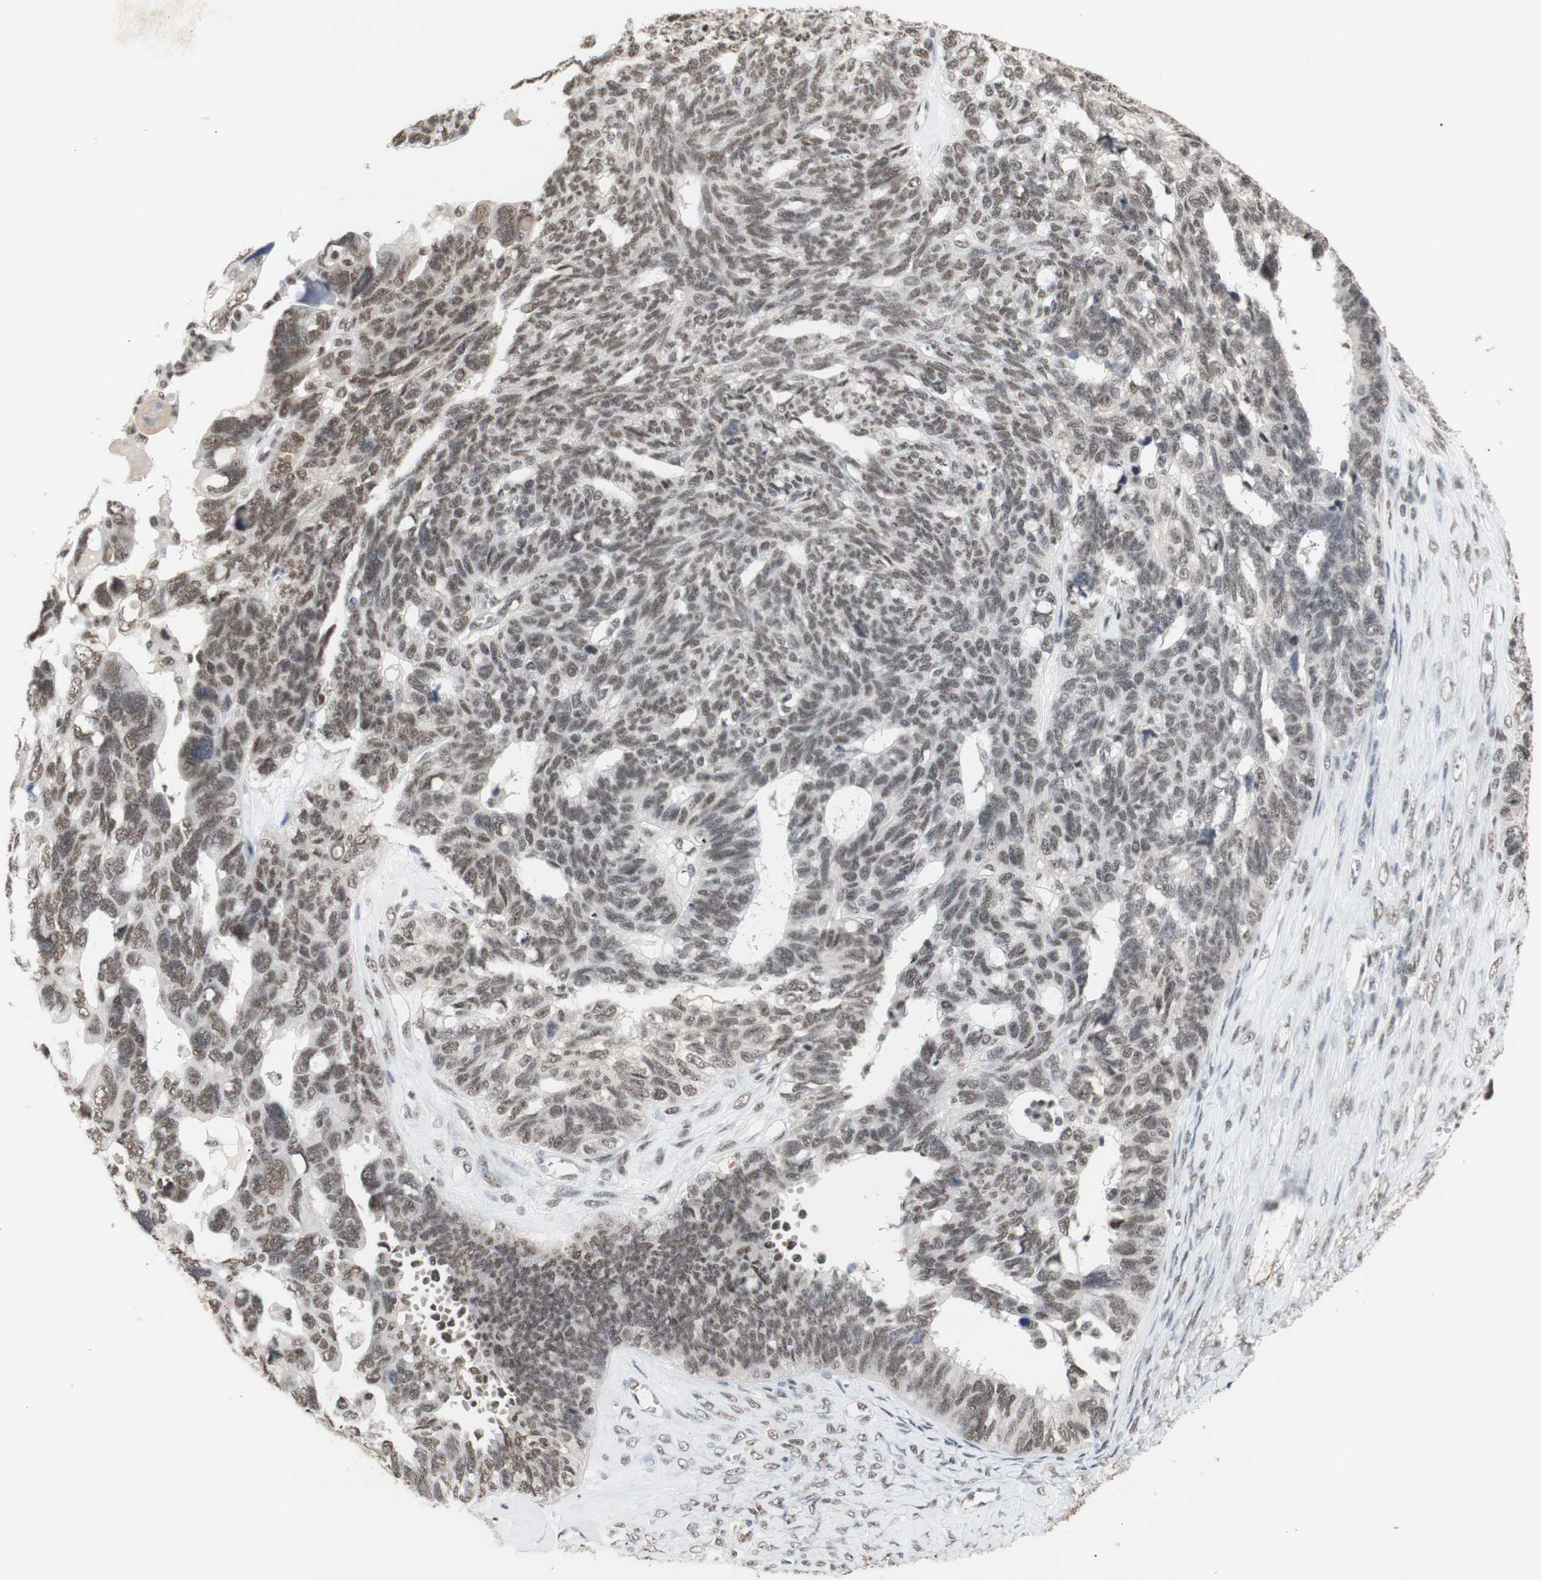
{"staining": {"intensity": "weak", "quantity": ">75%", "location": "nuclear"}, "tissue": "ovarian cancer", "cell_type": "Tumor cells", "image_type": "cancer", "snomed": [{"axis": "morphology", "description": "Cystadenocarcinoma, serous, NOS"}, {"axis": "topography", "description": "Ovary"}], "caption": "Ovarian cancer stained with DAB (3,3'-diaminobenzidine) immunohistochemistry (IHC) displays low levels of weak nuclear expression in about >75% of tumor cells.", "gene": "SNRPB", "patient": {"sex": "female", "age": 79}}